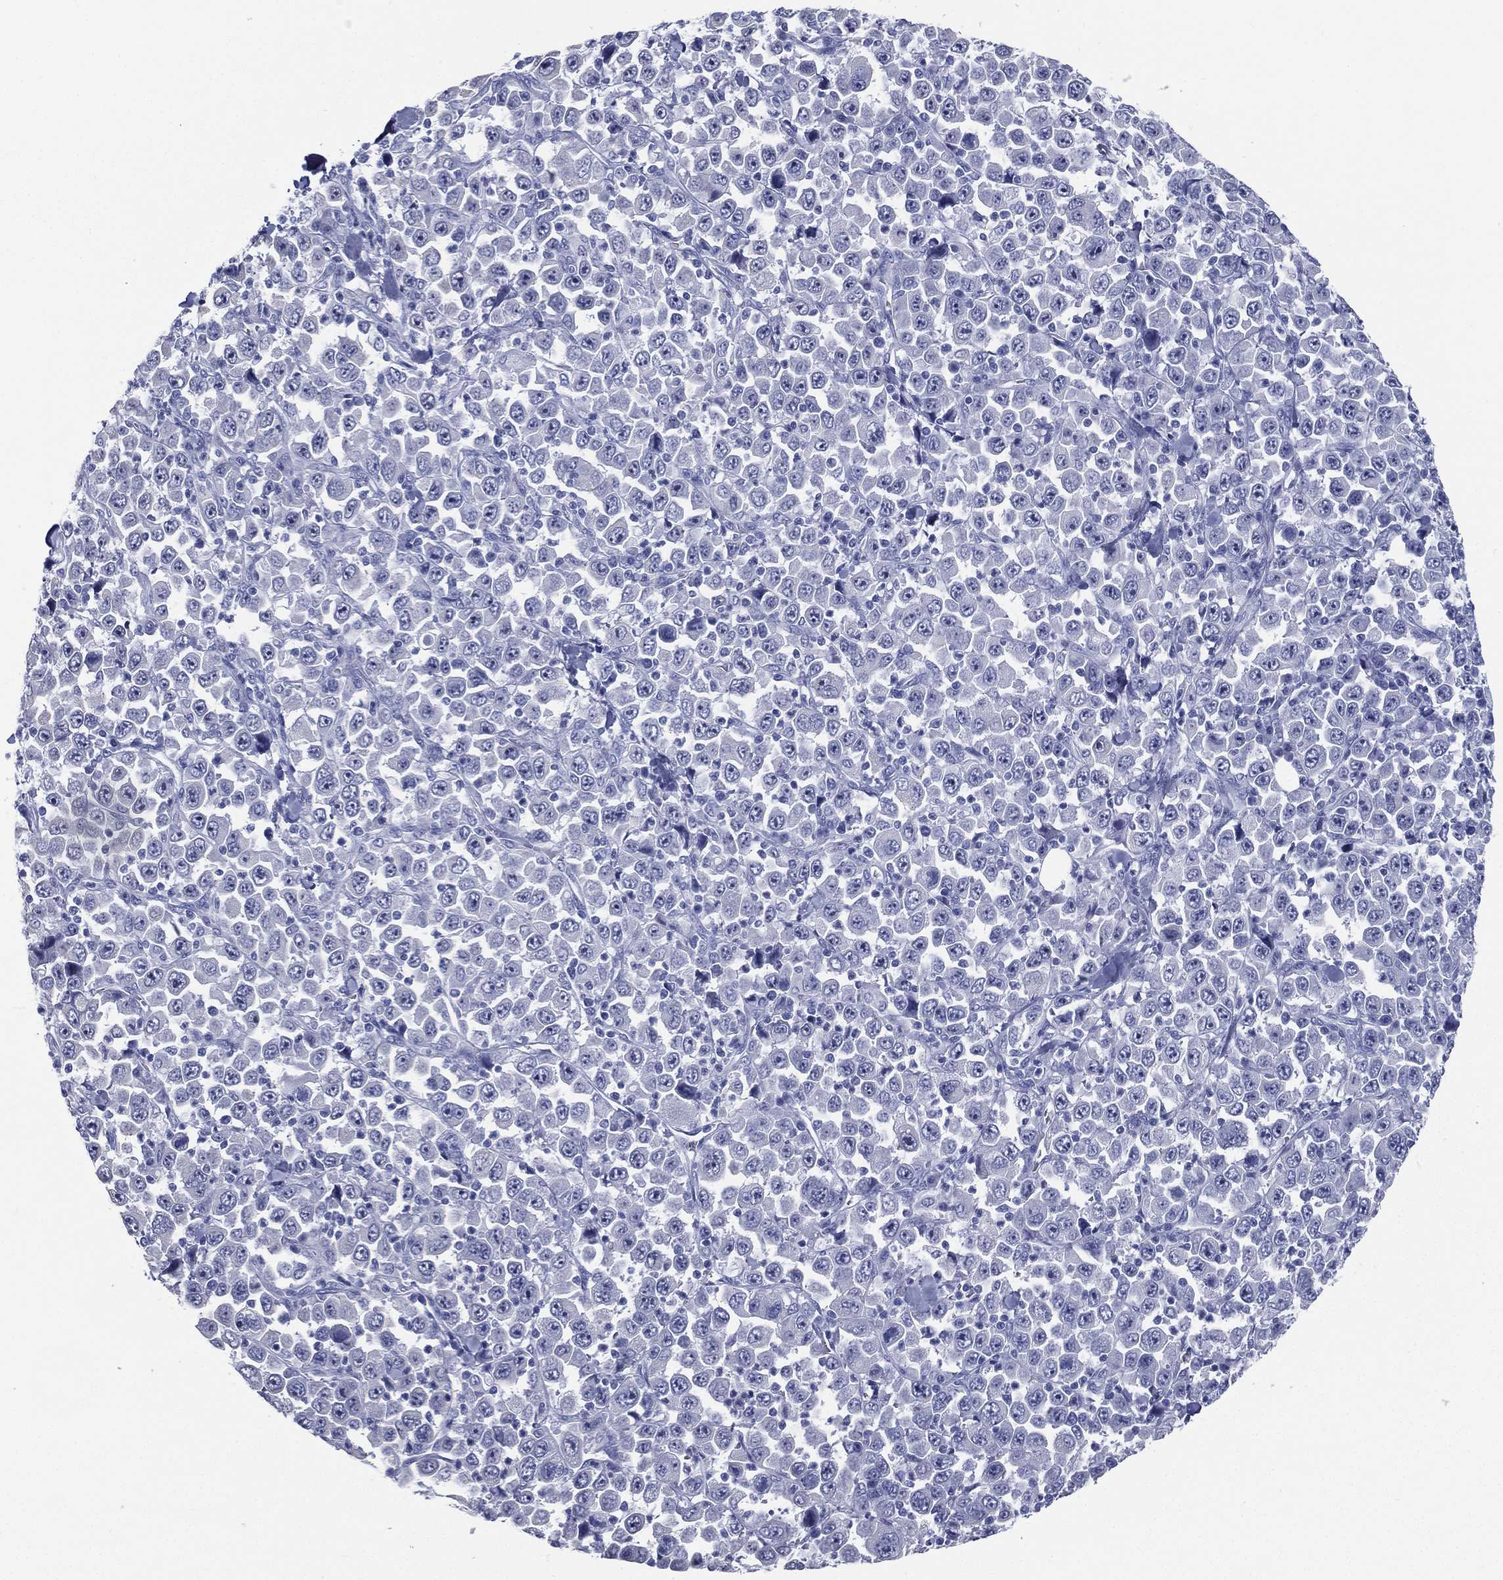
{"staining": {"intensity": "negative", "quantity": "none", "location": "none"}, "tissue": "stomach cancer", "cell_type": "Tumor cells", "image_type": "cancer", "snomed": [{"axis": "morphology", "description": "Normal tissue, NOS"}, {"axis": "morphology", "description": "Adenocarcinoma, NOS"}, {"axis": "topography", "description": "Stomach, upper"}, {"axis": "topography", "description": "Stomach"}], "caption": "DAB (3,3'-diaminobenzidine) immunohistochemical staining of human stomach cancer shows no significant positivity in tumor cells. (Stains: DAB (3,3'-diaminobenzidine) immunohistochemistry (IHC) with hematoxylin counter stain, Microscopy: brightfield microscopy at high magnification).", "gene": "RSPH4A", "patient": {"sex": "male", "age": 59}}